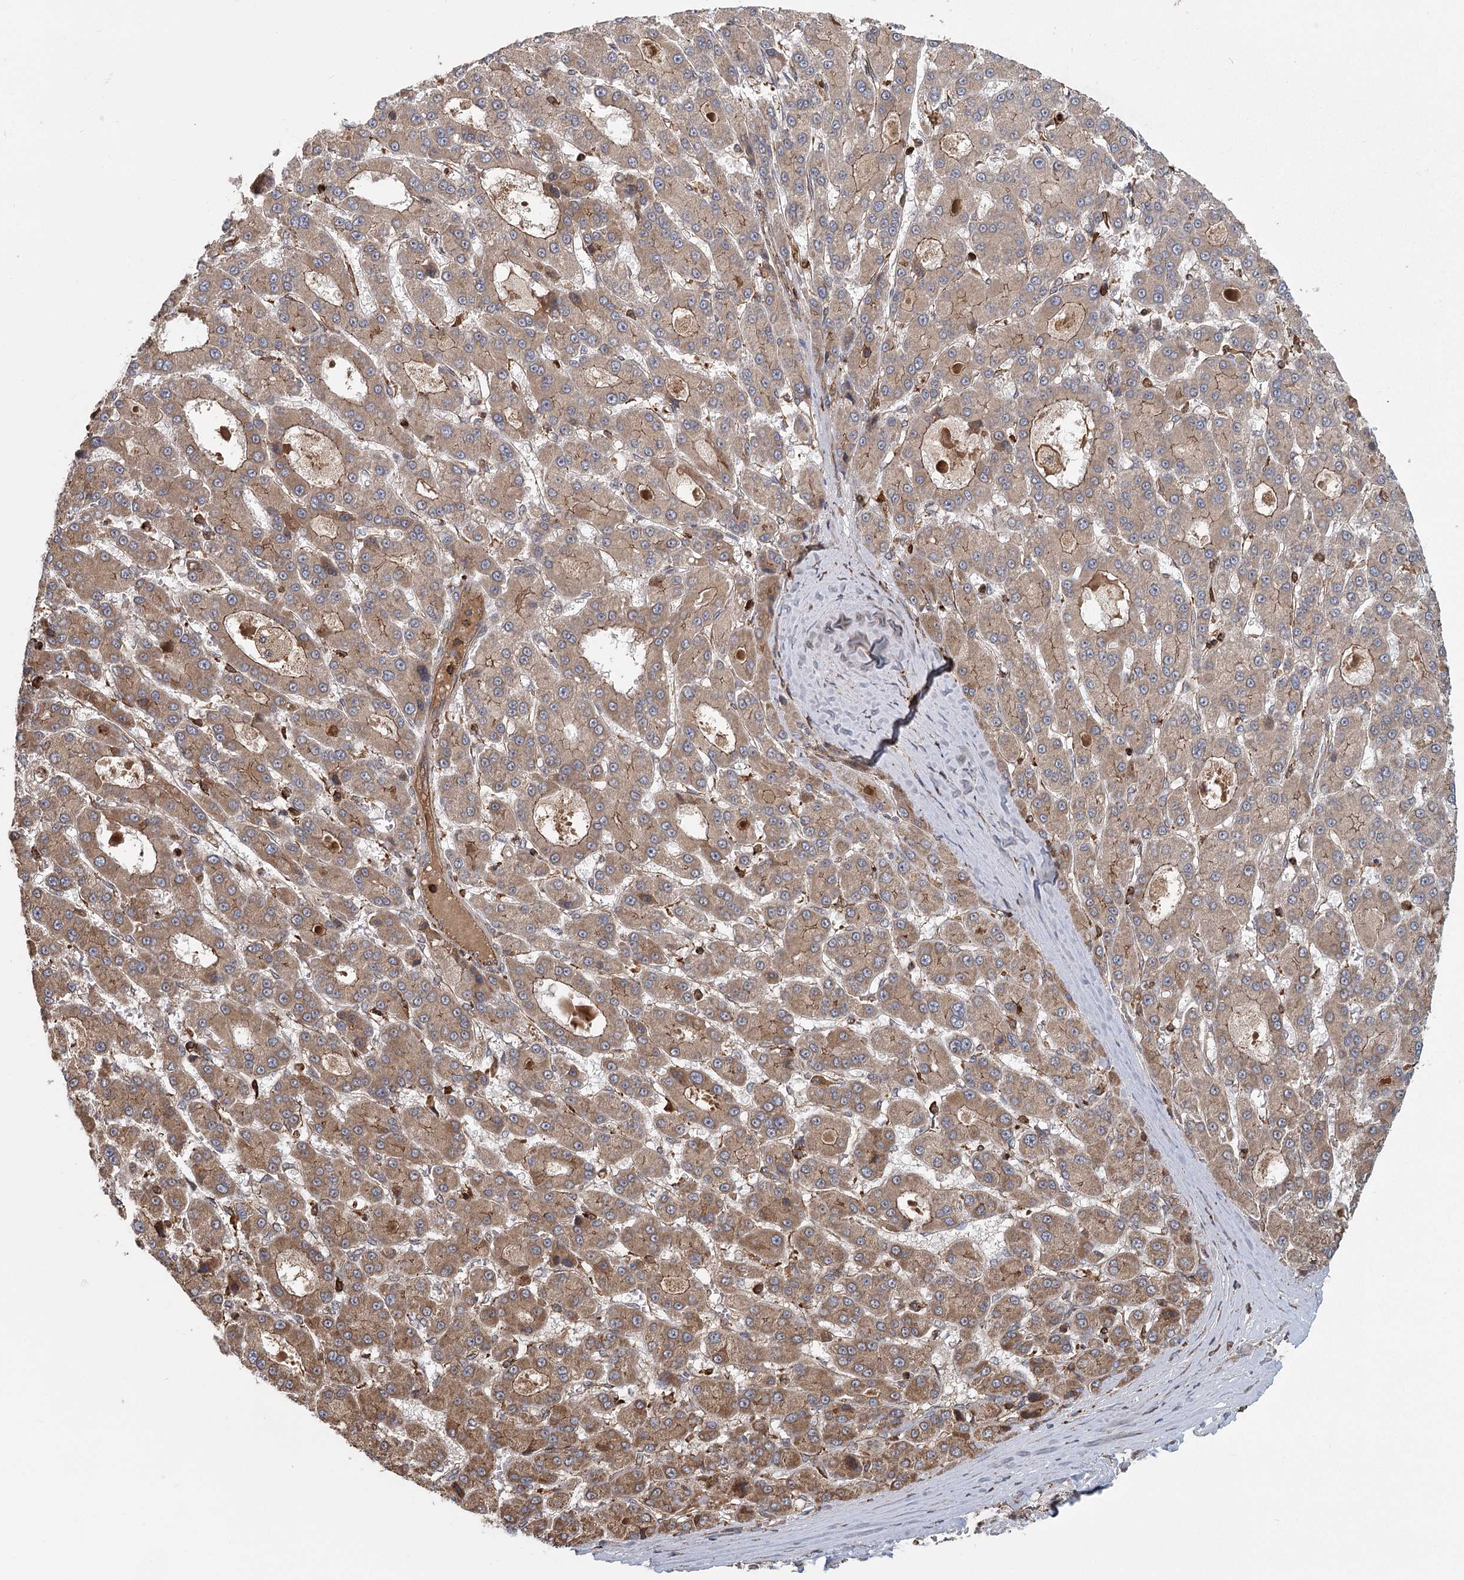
{"staining": {"intensity": "moderate", "quantity": ">75%", "location": "cytoplasmic/membranous"}, "tissue": "liver cancer", "cell_type": "Tumor cells", "image_type": "cancer", "snomed": [{"axis": "morphology", "description": "Carcinoma, Hepatocellular, NOS"}, {"axis": "topography", "description": "Liver"}], "caption": "High-power microscopy captured an IHC image of liver cancer, revealing moderate cytoplasmic/membranous expression in approximately >75% of tumor cells.", "gene": "PLEKHA7", "patient": {"sex": "male", "age": 70}}